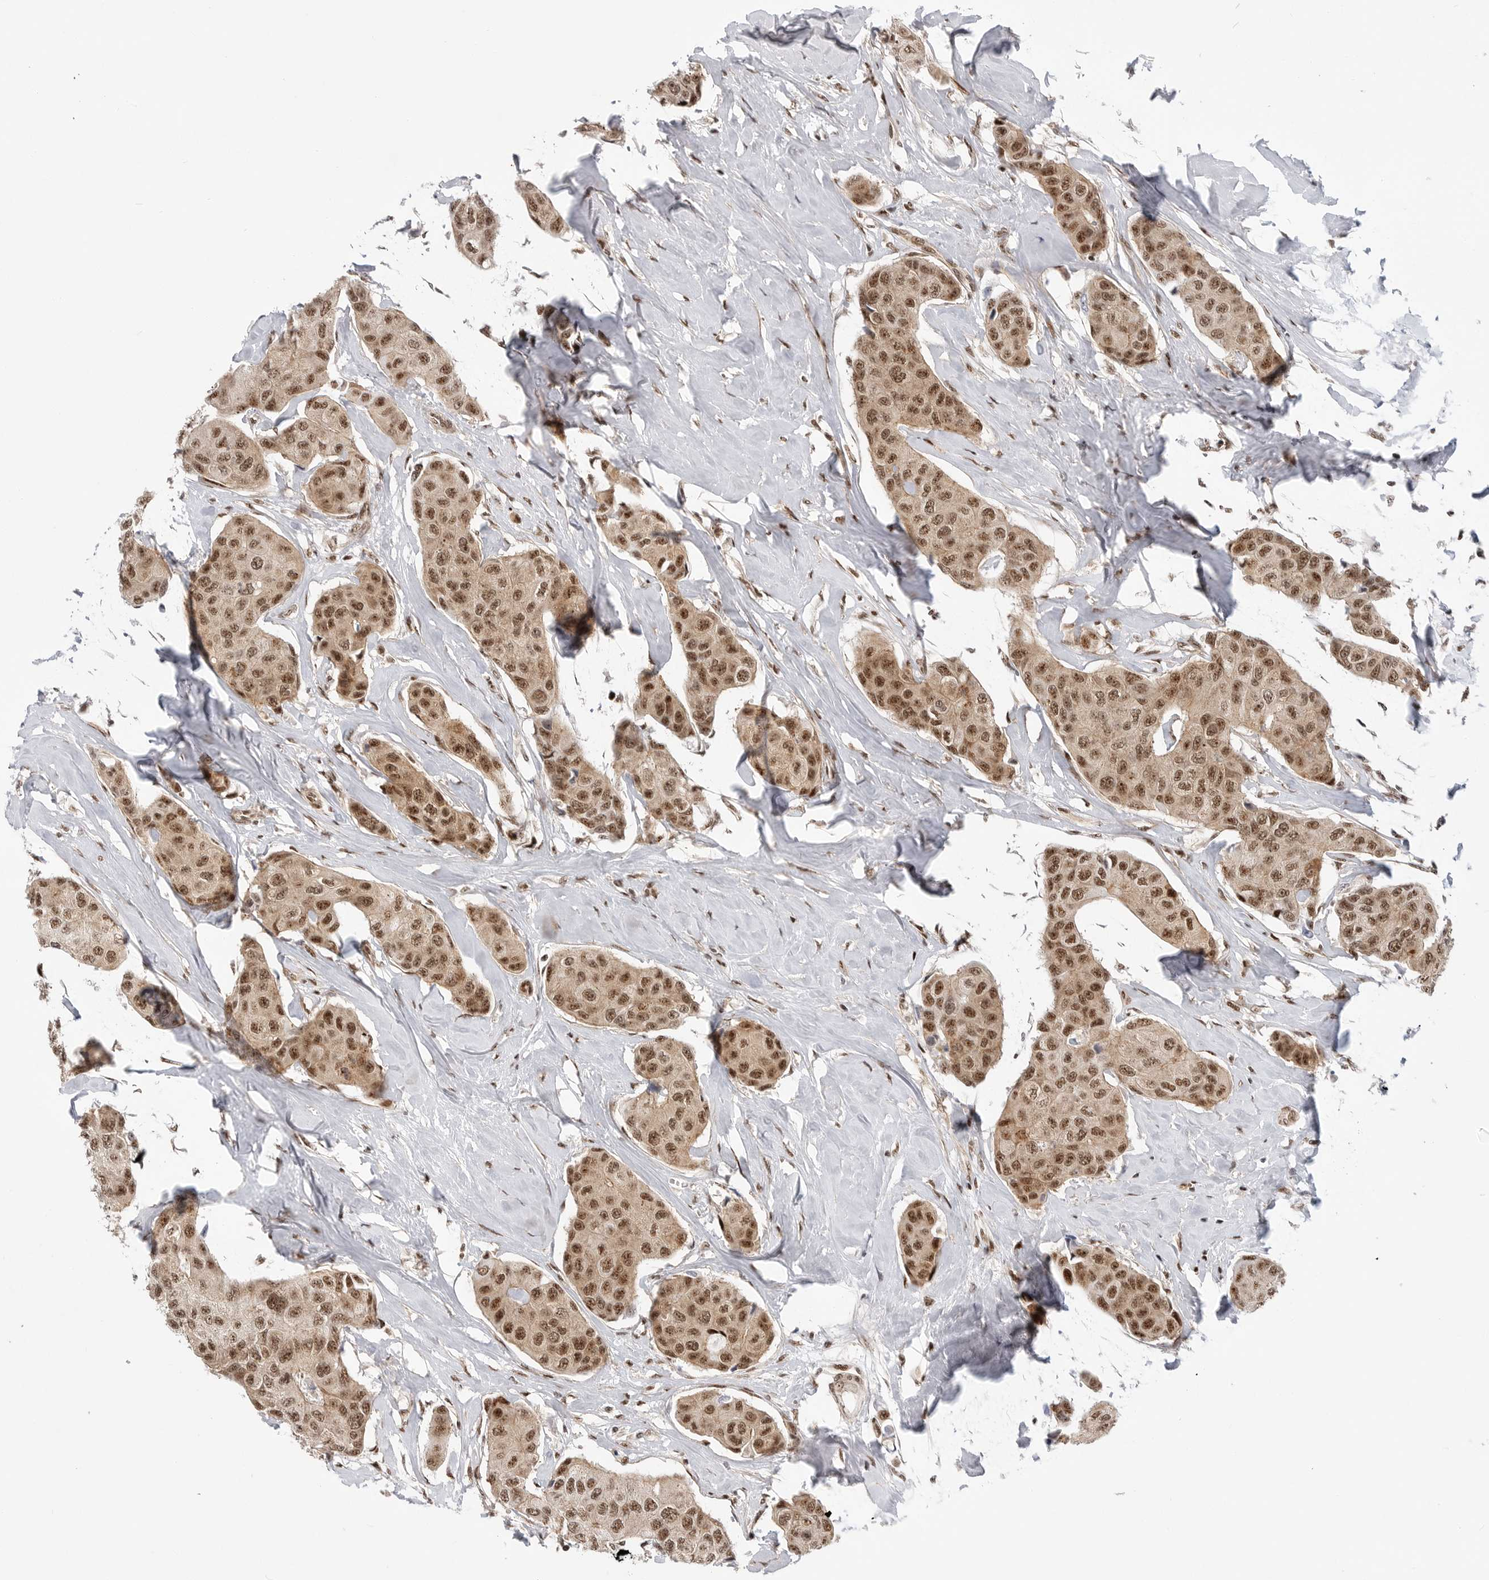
{"staining": {"intensity": "moderate", "quantity": ">75%", "location": "cytoplasmic/membranous,nuclear"}, "tissue": "breast cancer", "cell_type": "Tumor cells", "image_type": "cancer", "snomed": [{"axis": "morphology", "description": "Duct carcinoma"}, {"axis": "topography", "description": "Breast"}], "caption": "This is an image of IHC staining of breast cancer (invasive ductal carcinoma), which shows moderate expression in the cytoplasmic/membranous and nuclear of tumor cells.", "gene": "GPATCH2", "patient": {"sex": "female", "age": 80}}